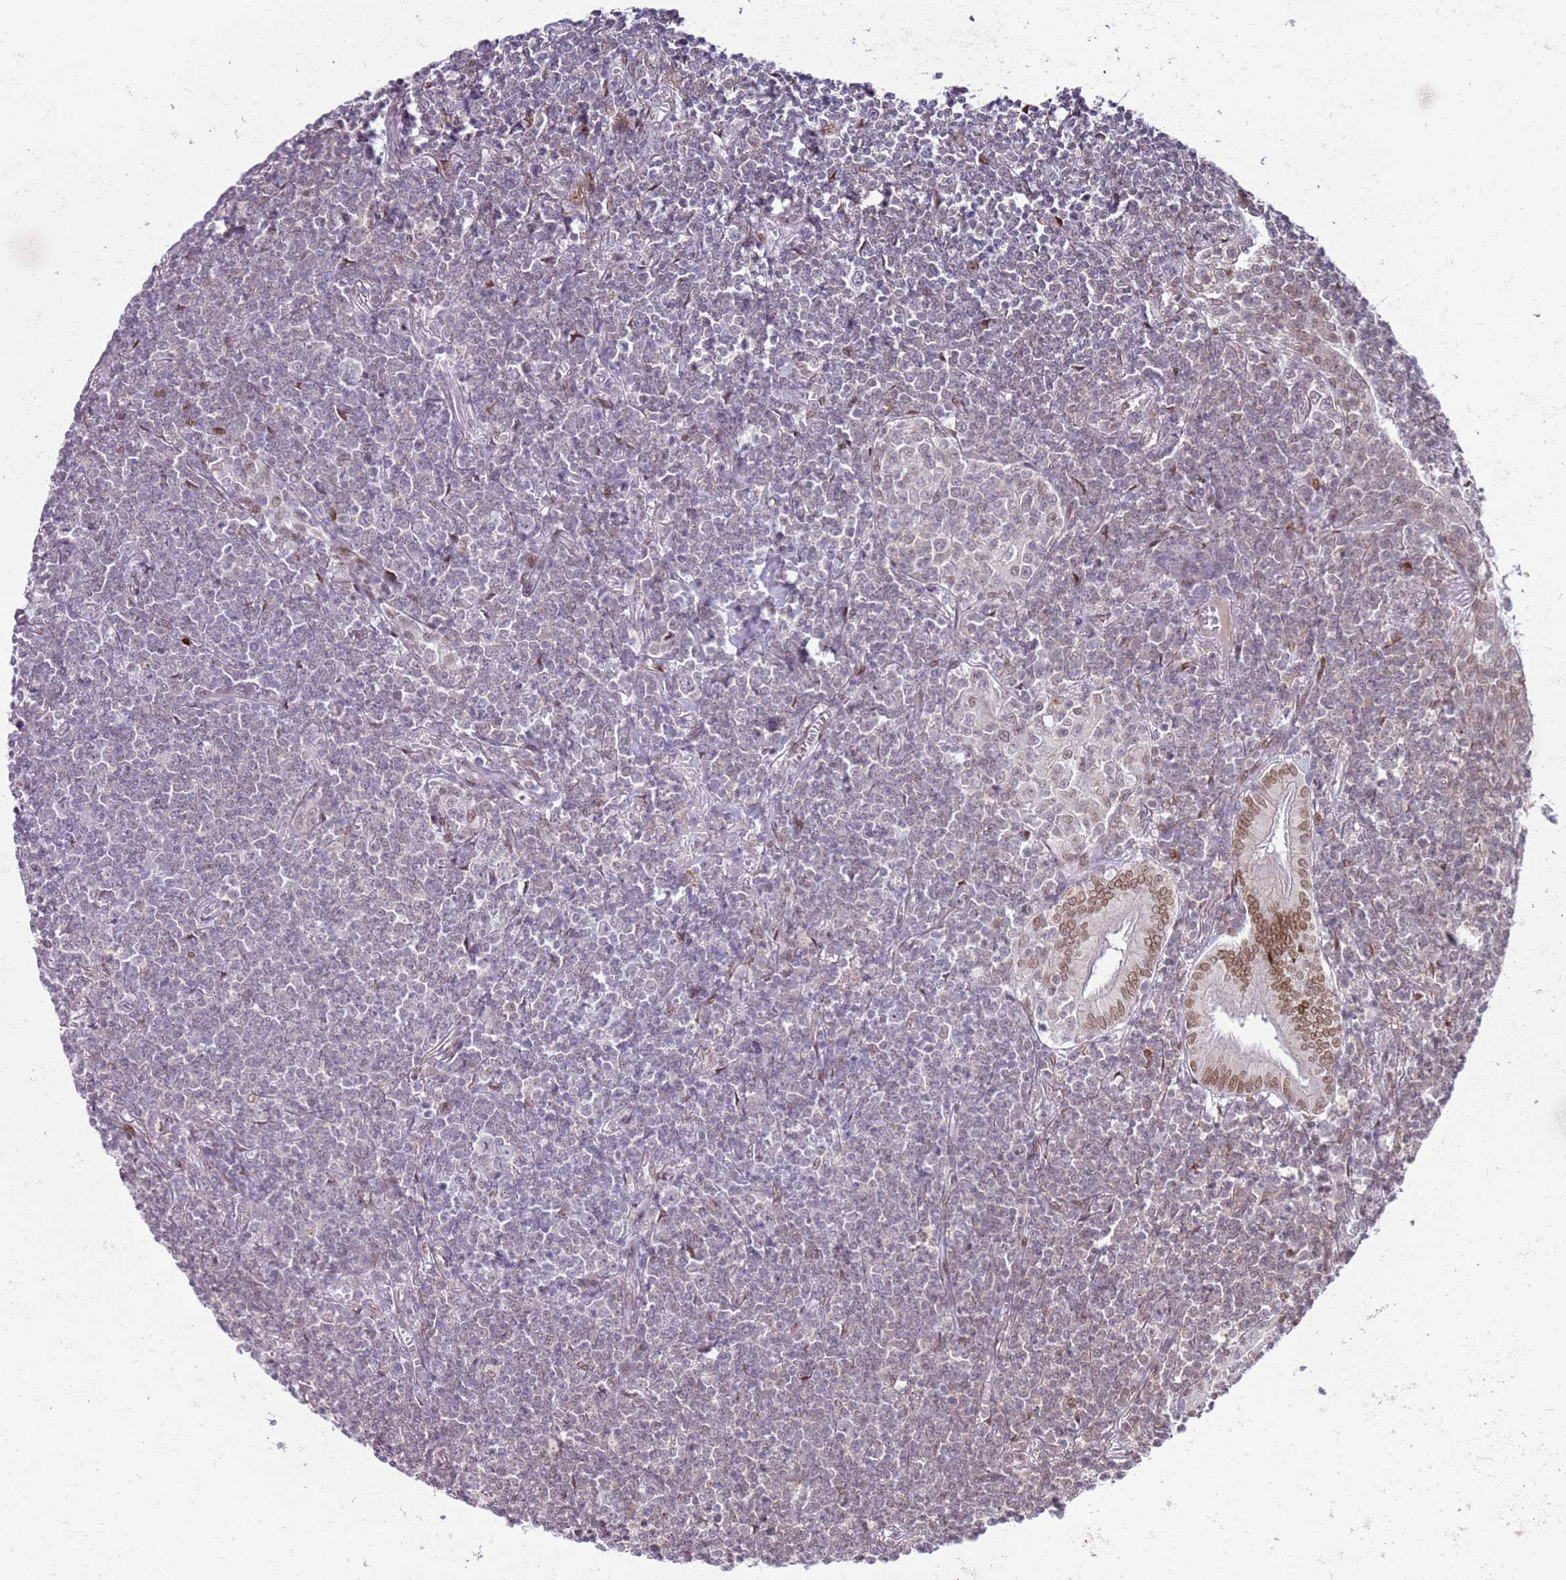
{"staining": {"intensity": "weak", "quantity": "<25%", "location": "nuclear"}, "tissue": "lymphoma", "cell_type": "Tumor cells", "image_type": "cancer", "snomed": [{"axis": "morphology", "description": "Malignant lymphoma, non-Hodgkin's type, Low grade"}, {"axis": "topography", "description": "Lung"}], "caption": "Micrograph shows no significant protein expression in tumor cells of lymphoma.", "gene": "PHC2", "patient": {"sex": "female", "age": 71}}